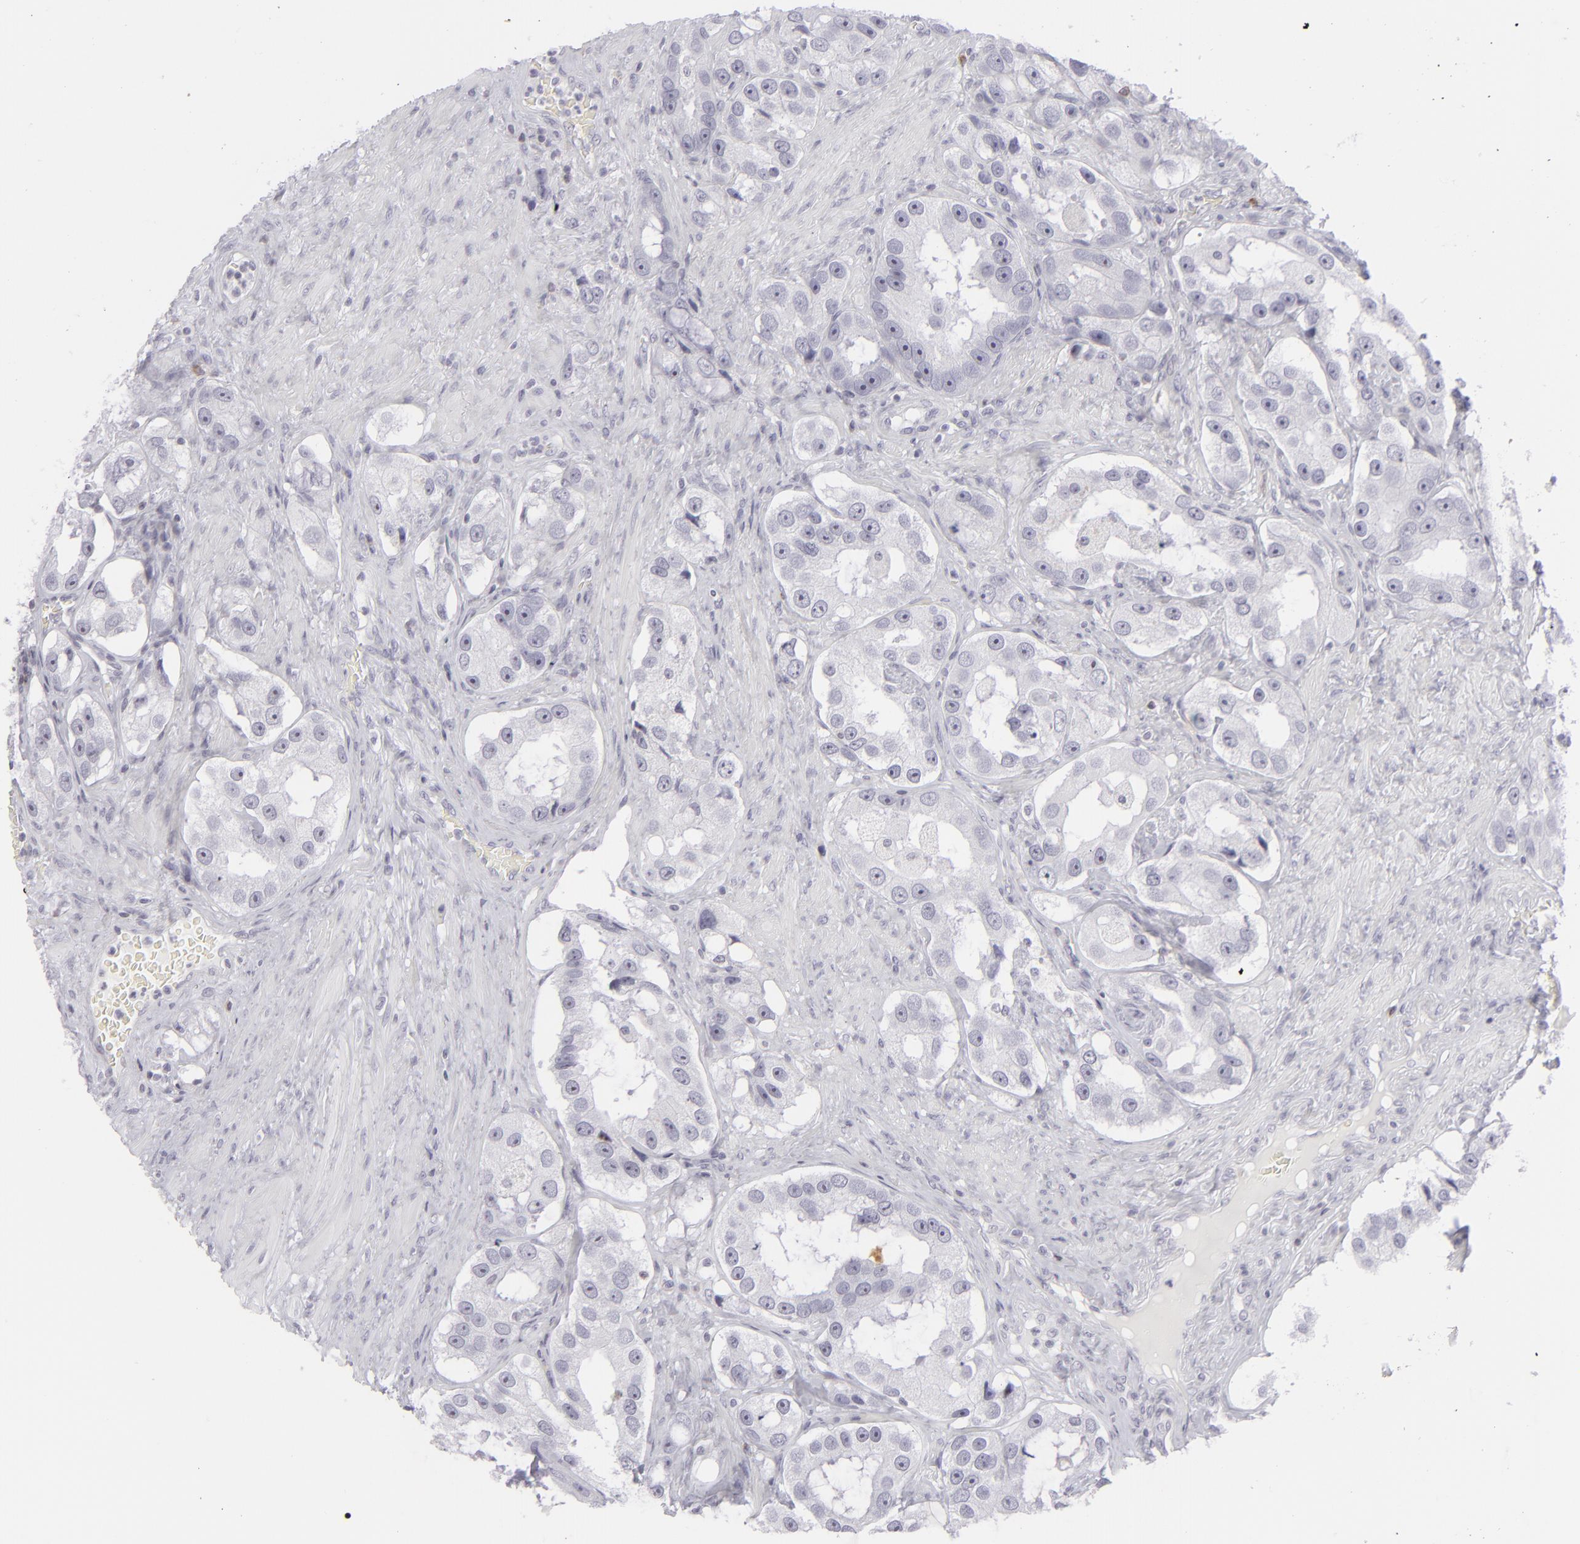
{"staining": {"intensity": "negative", "quantity": "none", "location": "none"}, "tissue": "prostate cancer", "cell_type": "Tumor cells", "image_type": "cancer", "snomed": [{"axis": "morphology", "description": "Adenocarcinoma, High grade"}, {"axis": "topography", "description": "Prostate"}], "caption": "Prostate cancer (adenocarcinoma (high-grade)) stained for a protein using immunohistochemistry exhibits no expression tumor cells.", "gene": "CD7", "patient": {"sex": "male", "age": 63}}